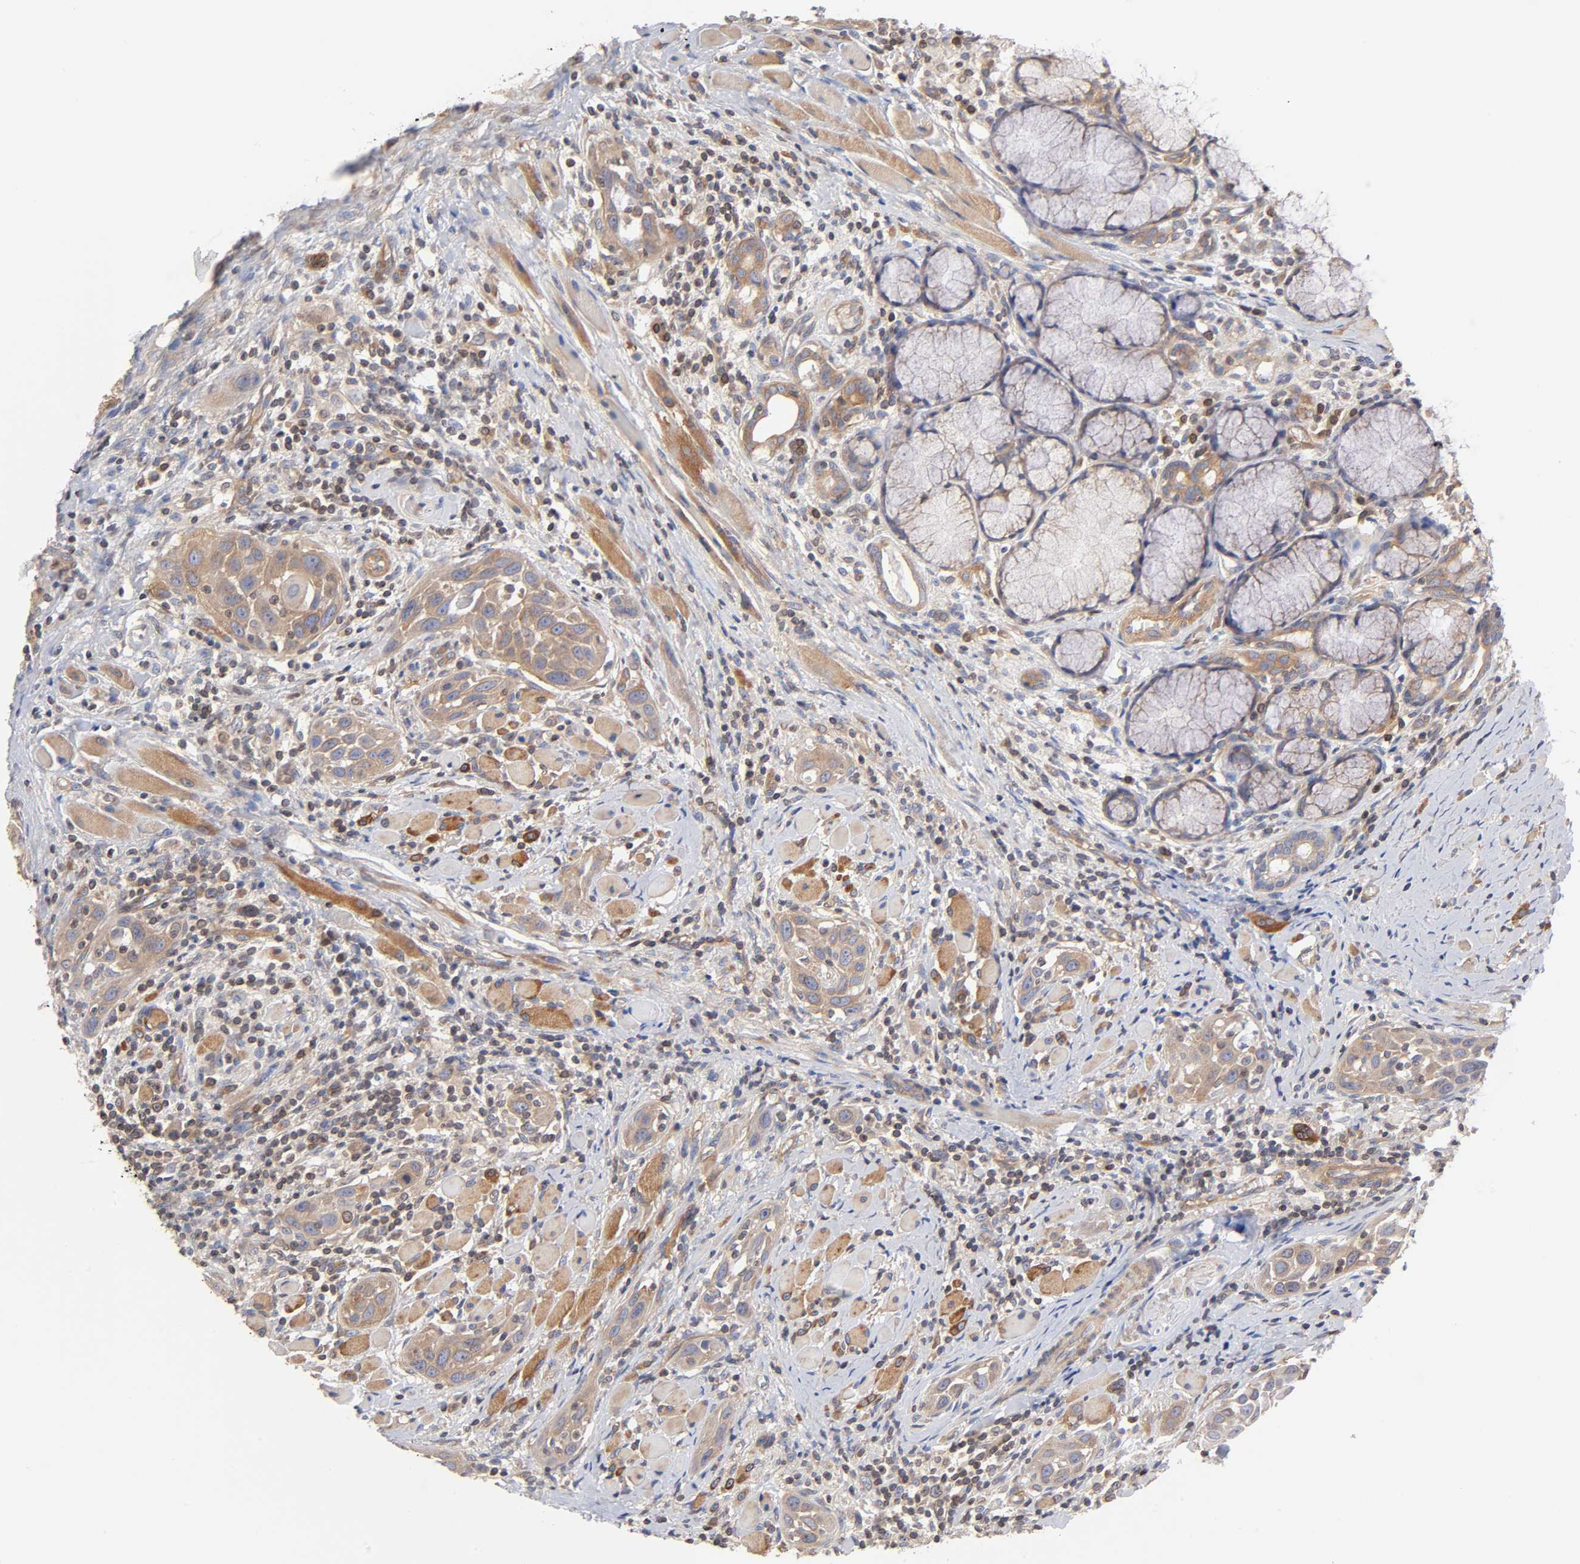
{"staining": {"intensity": "weak", "quantity": ">75%", "location": "cytoplasmic/membranous"}, "tissue": "head and neck cancer", "cell_type": "Tumor cells", "image_type": "cancer", "snomed": [{"axis": "morphology", "description": "Squamous cell carcinoma, NOS"}, {"axis": "topography", "description": "Oral tissue"}, {"axis": "topography", "description": "Head-Neck"}], "caption": "This micrograph displays immunohistochemistry staining of human head and neck cancer (squamous cell carcinoma), with low weak cytoplasmic/membranous positivity in approximately >75% of tumor cells.", "gene": "STRN3", "patient": {"sex": "female", "age": 50}}